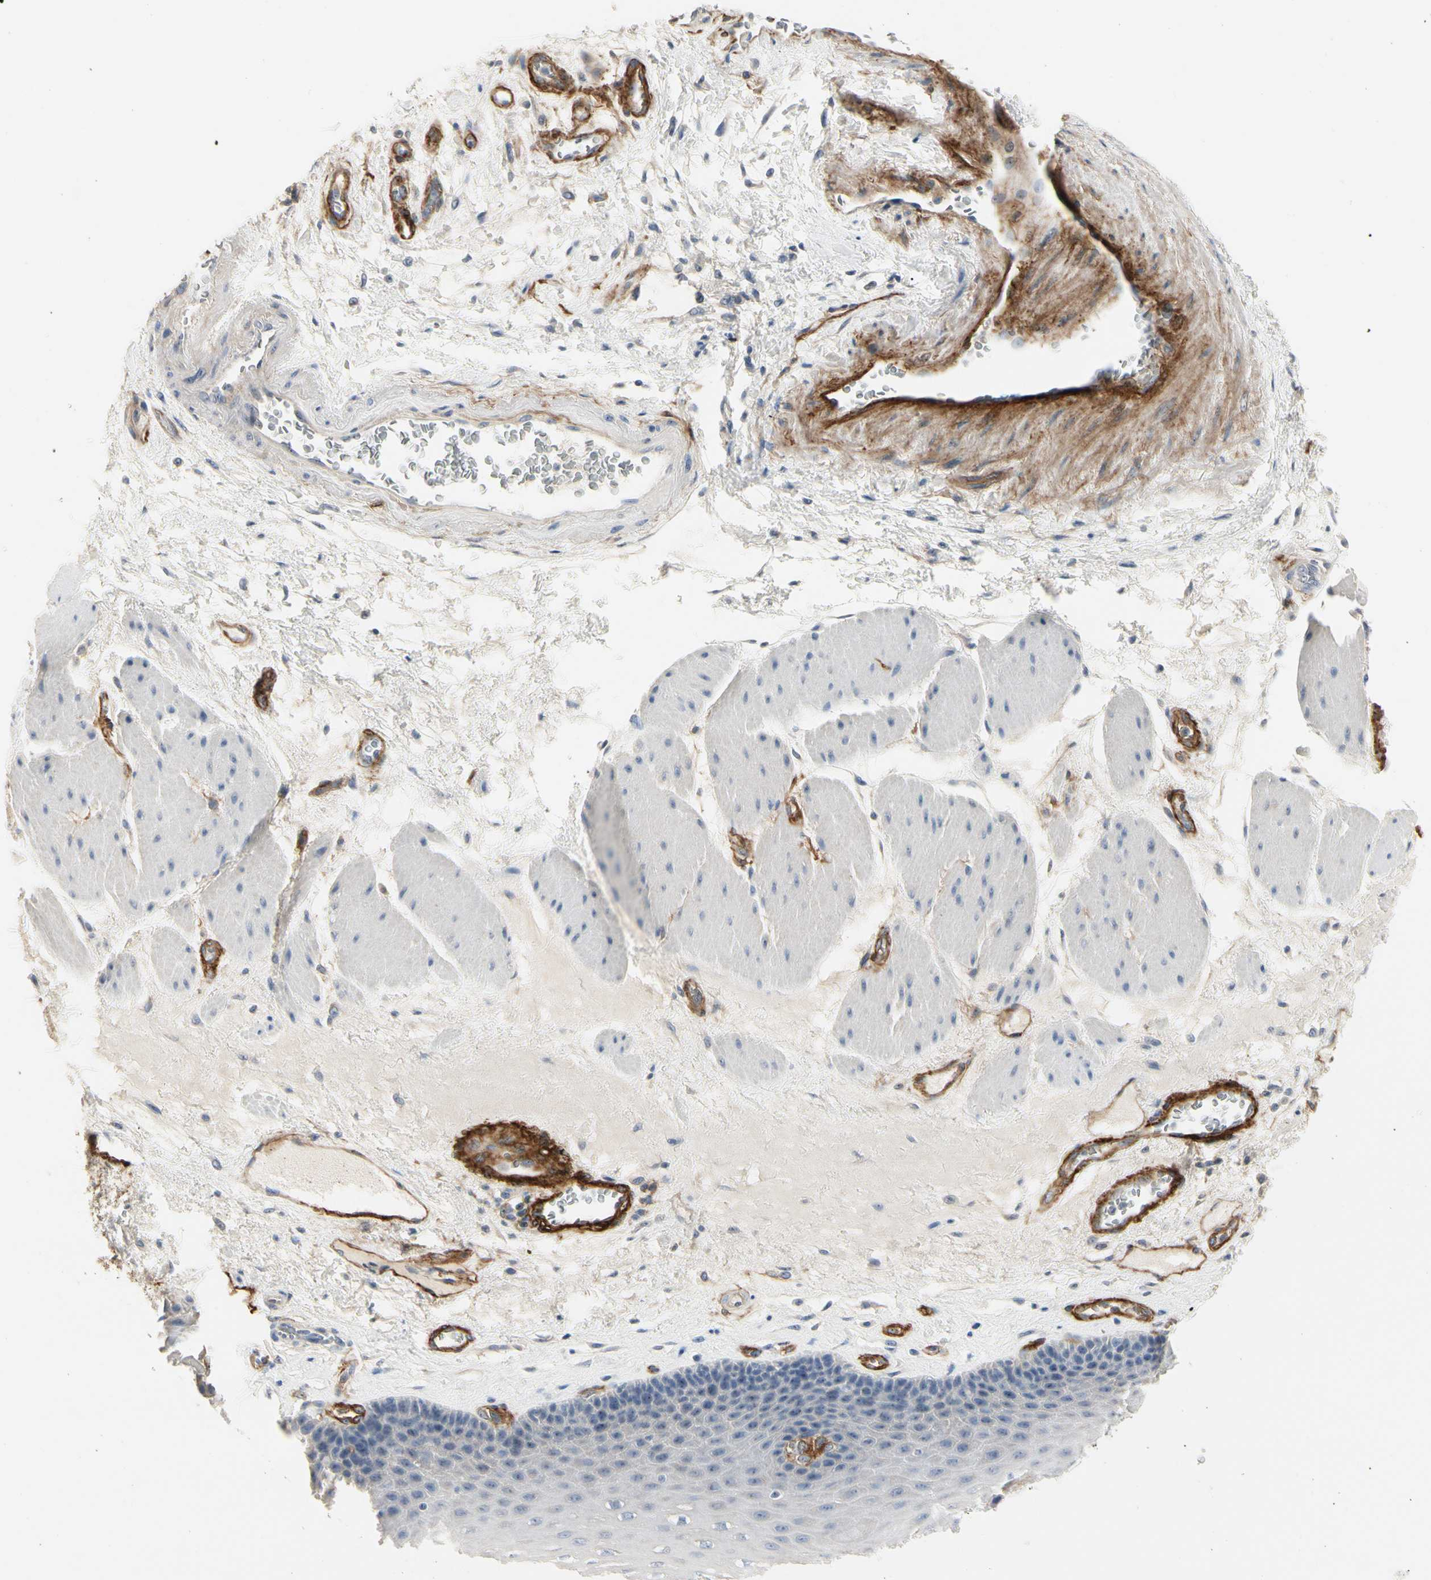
{"staining": {"intensity": "negative", "quantity": "none", "location": "none"}, "tissue": "esophagus", "cell_type": "Squamous epithelial cells", "image_type": "normal", "snomed": [{"axis": "morphology", "description": "Normal tissue, NOS"}, {"axis": "topography", "description": "Esophagus"}], "caption": "A histopathology image of esophagus stained for a protein displays no brown staining in squamous epithelial cells.", "gene": "GGT5", "patient": {"sex": "female", "age": 72}}